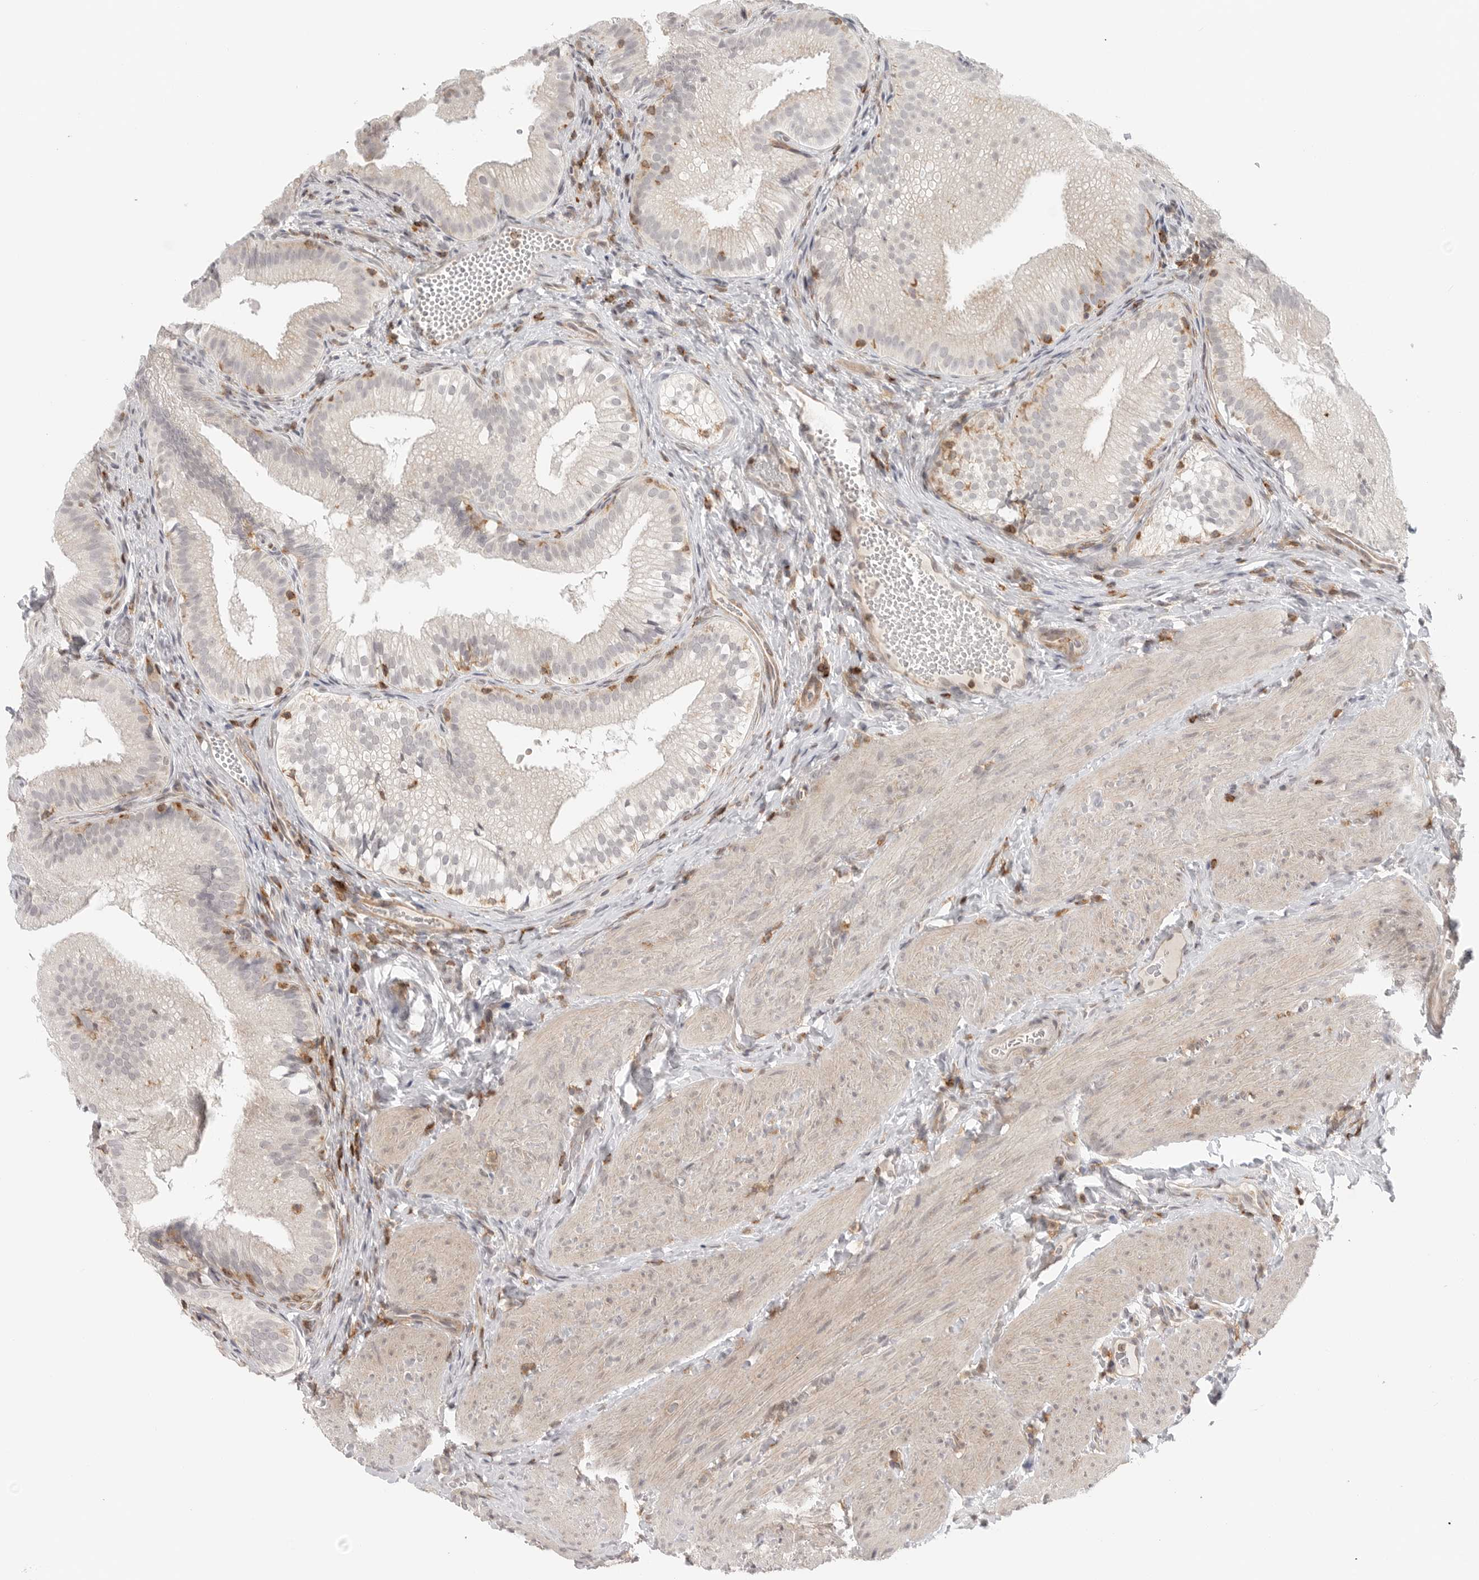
{"staining": {"intensity": "weak", "quantity": "<25%", "location": "cytoplasmic/membranous"}, "tissue": "gallbladder", "cell_type": "Glandular cells", "image_type": "normal", "snomed": [{"axis": "morphology", "description": "Normal tissue, NOS"}, {"axis": "topography", "description": "Gallbladder"}], "caption": "DAB (3,3'-diaminobenzidine) immunohistochemical staining of normal gallbladder shows no significant staining in glandular cells.", "gene": "SH3KBP1", "patient": {"sex": "female", "age": 30}}